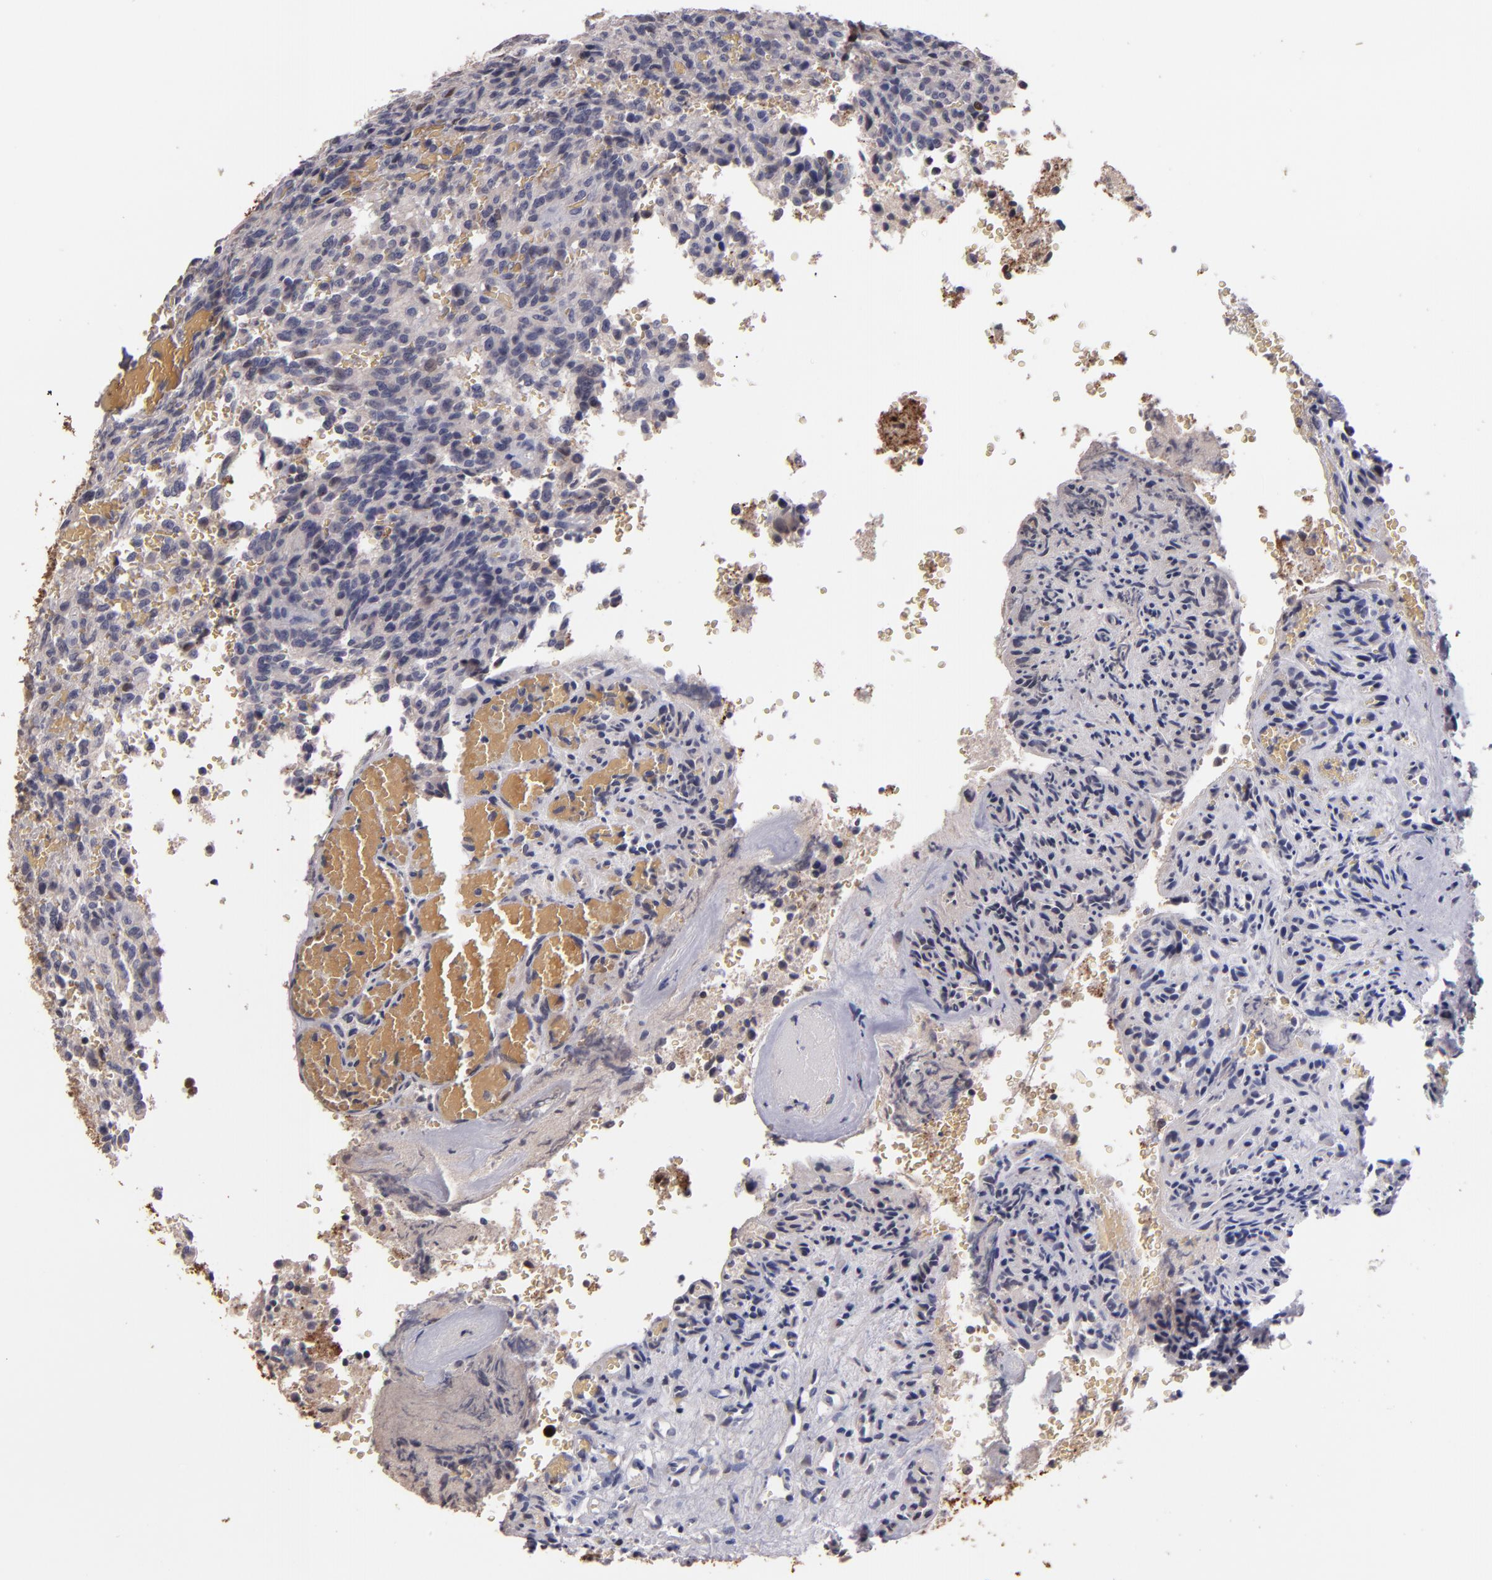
{"staining": {"intensity": "weak", "quantity": "<25%", "location": "cytoplasmic/membranous,nuclear"}, "tissue": "glioma", "cell_type": "Tumor cells", "image_type": "cancer", "snomed": [{"axis": "morphology", "description": "Normal tissue, NOS"}, {"axis": "morphology", "description": "Glioma, malignant, High grade"}, {"axis": "topography", "description": "Cerebral cortex"}], "caption": "Tumor cells are negative for brown protein staining in glioma.", "gene": "S100A1", "patient": {"sex": "male", "age": 56}}